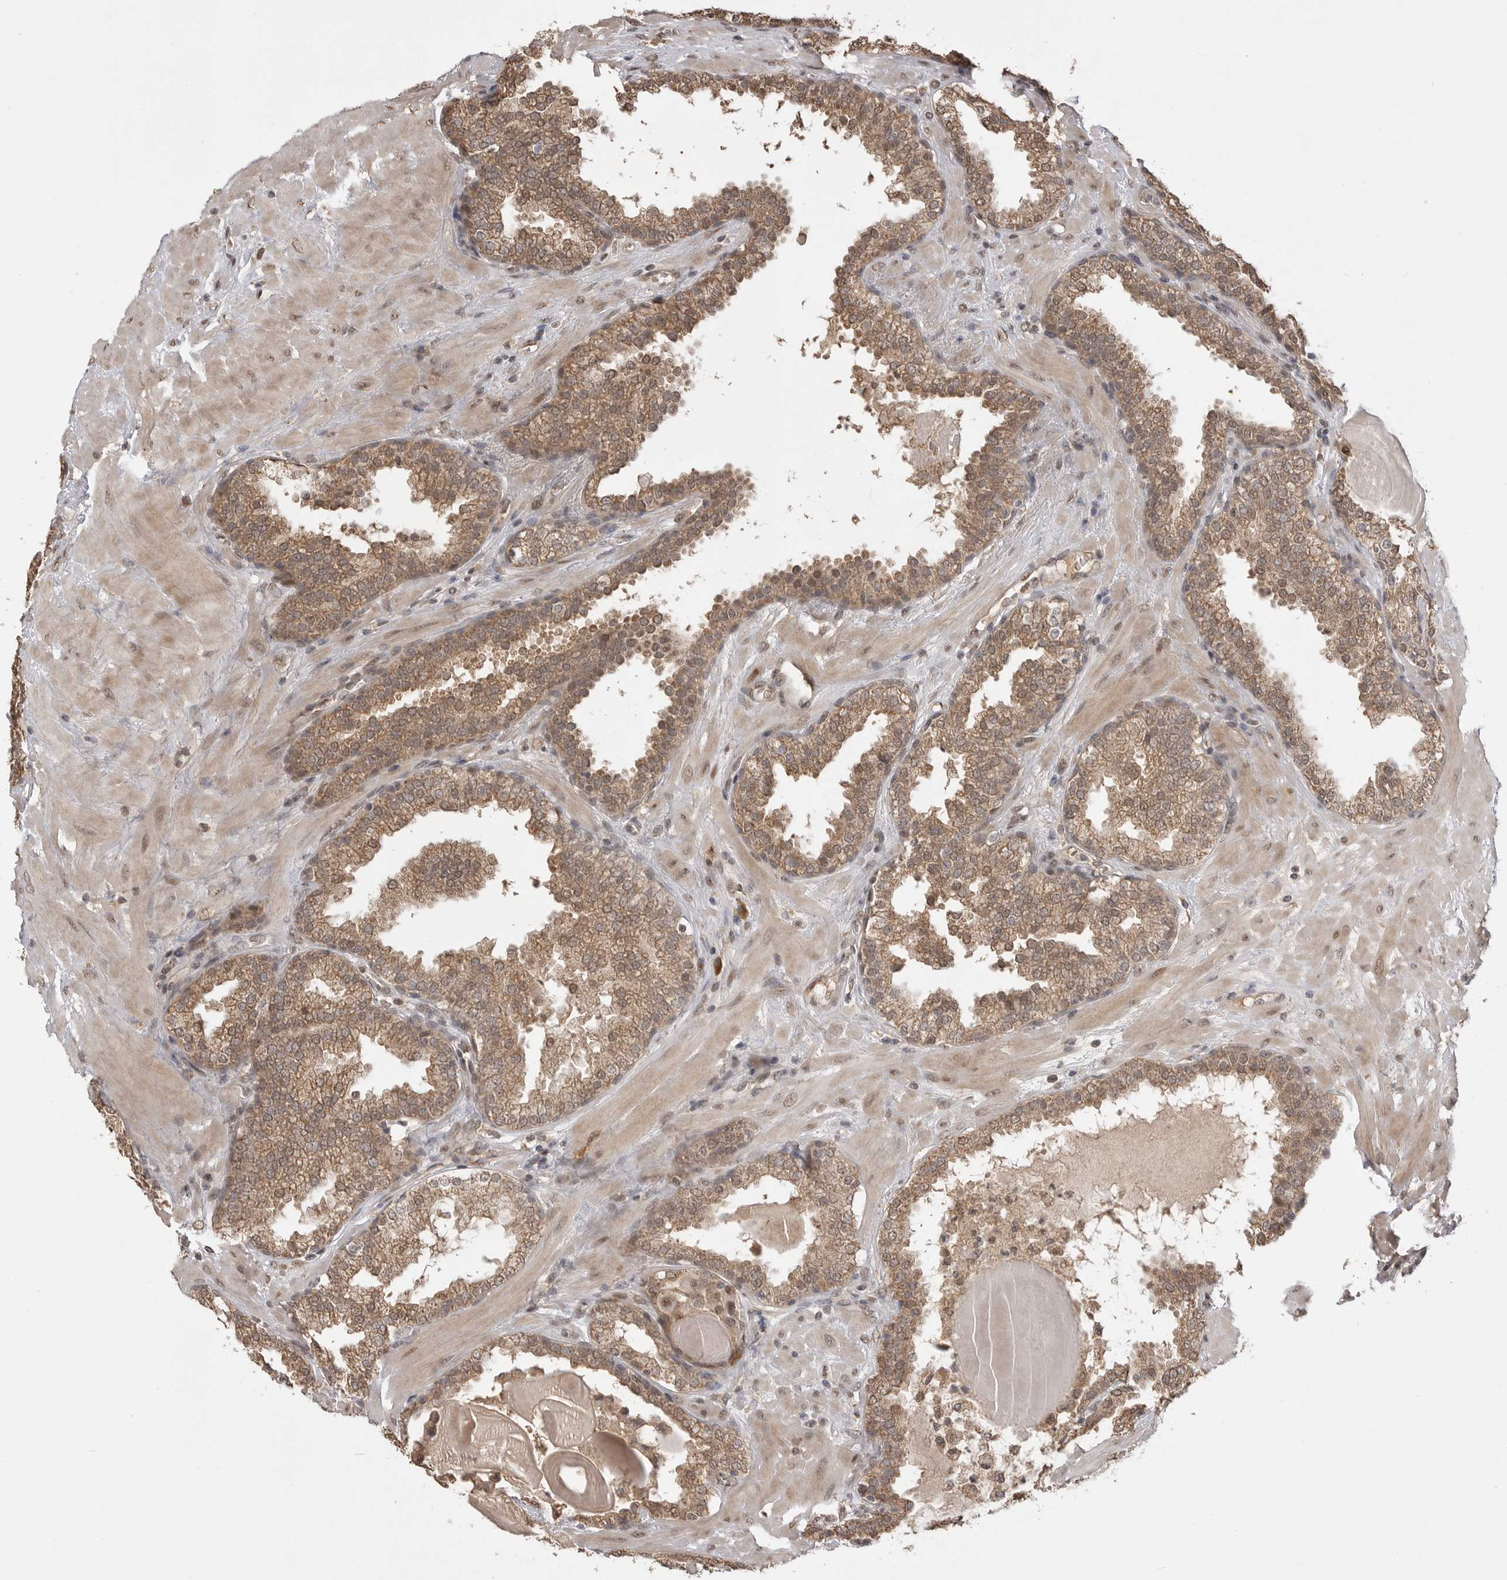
{"staining": {"intensity": "moderate", "quantity": ">75%", "location": "cytoplasmic/membranous,nuclear"}, "tissue": "prostate", "cell_type": "Glandular cells", "image_type": "normal", "snomed": [{"axis": "morphology", "description": "Normal tissue, NOS"}, {"axis": "topography", "description": "Prostate"}], "caption": "Glandular cells show moderate cytoplasmic/membranous,nuclear positivity in approximately >75% of cells in benign prostate. The protein is stained brown, and the nuclei are stained in blue (DAB (3,3'-diaminobenzidine) IHC with brightfield microscopy, high magnification).", "gene": "ASPSCR1", "patient": {"sex": "male", "age": 51}}